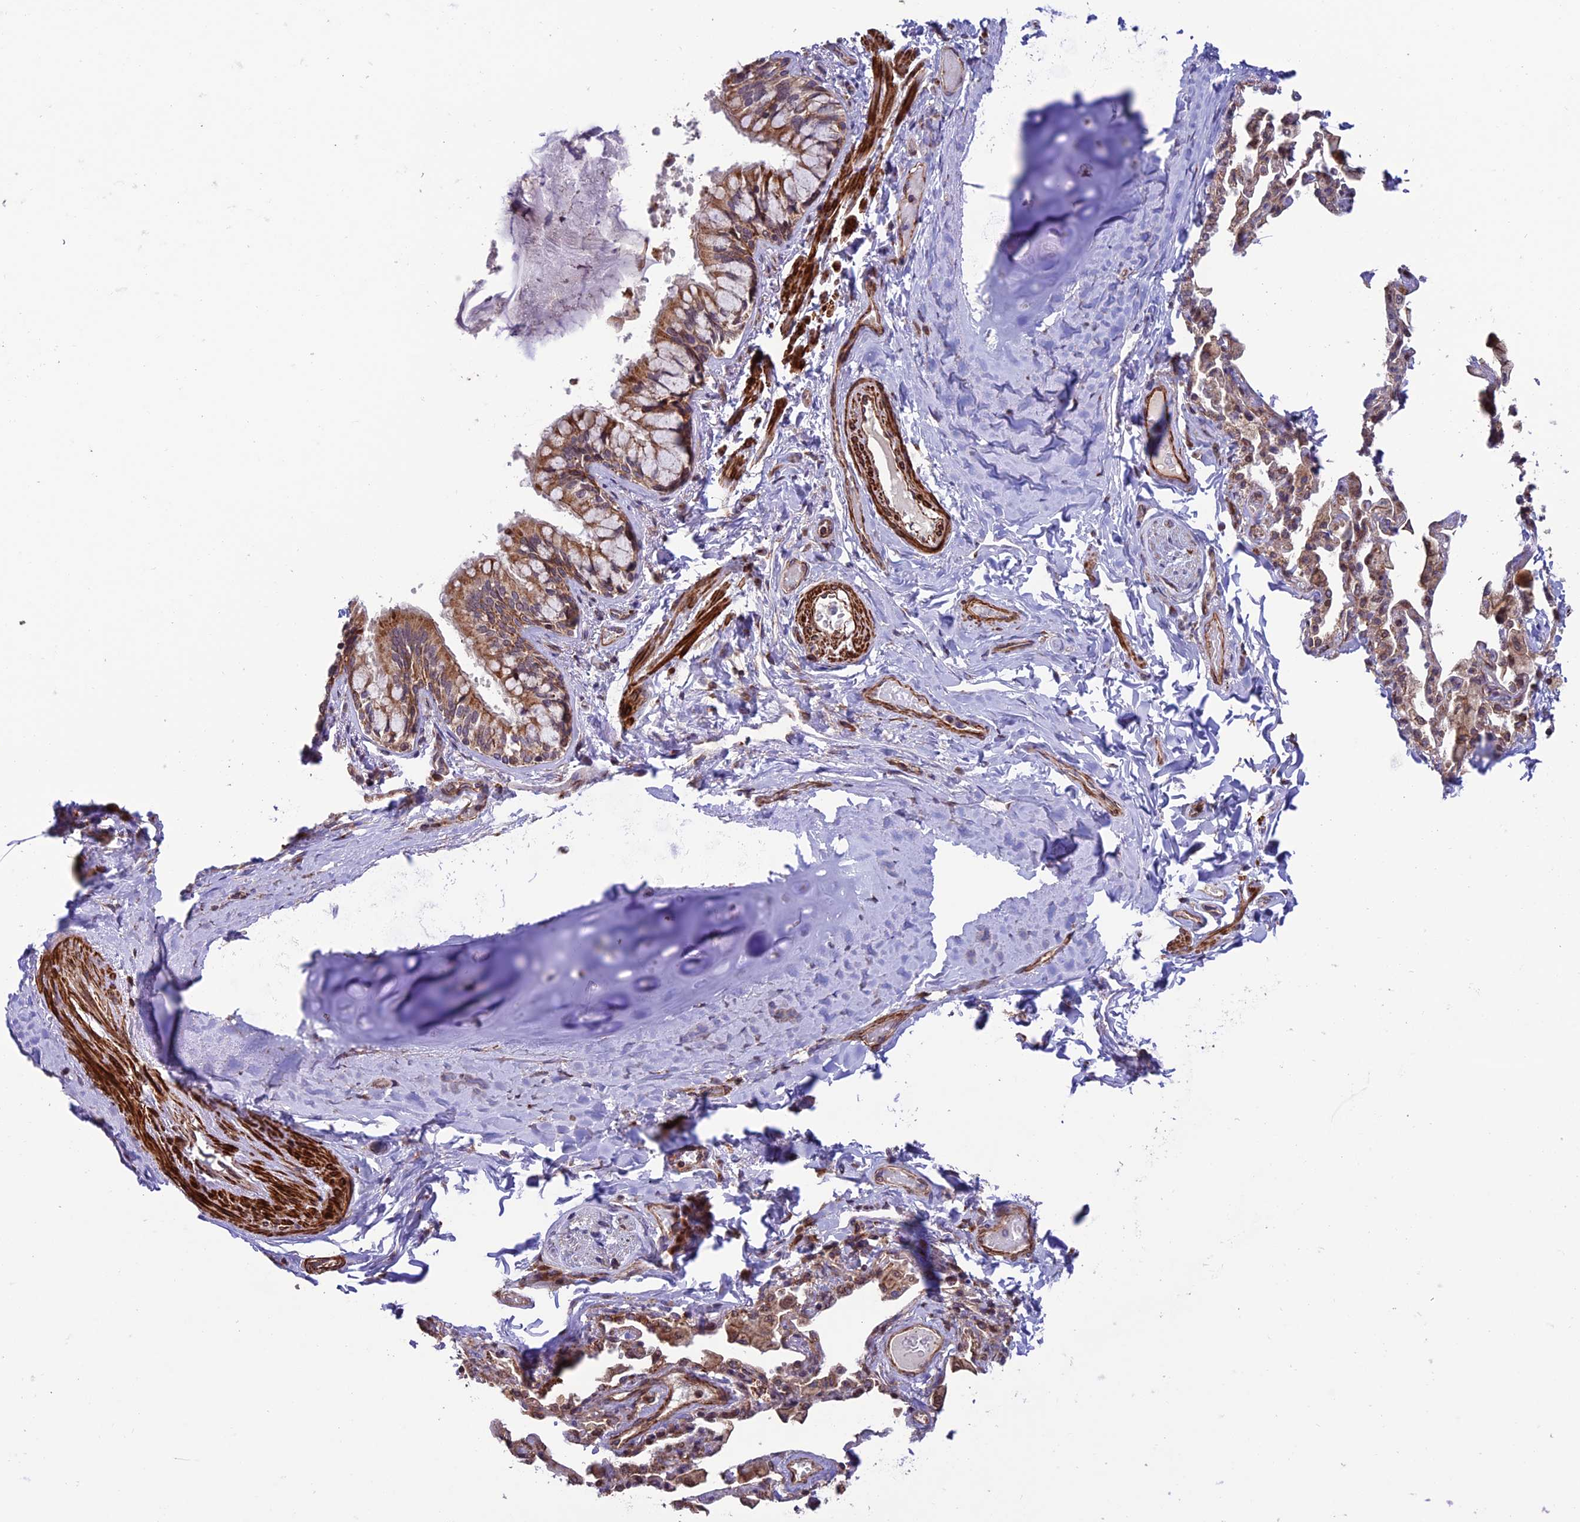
{"staining": {"intensity": "moderate", "quantity": ">75%", "location": "cytoplasmic/membranous"}, "tissue": "bronchus", "cell_type": "Respiratory epithelial cells", "image_type": "normal", "snomed": [{"axis": "morphology", "description": "Normal tissue, NOS"}, {"axis": "morphology", "description": "Inflammation, NOS"}, {"axis": "topography", "description": "Bronchus"}, {"axis": "topography", "description": "Lung"}], "caption": "Moderate cytoplasmic/membranous protein positivity is appreciated in approximately >75% of respiratory epithelial cells in bronchus.", "gene": "TNIP3", "patient": {"sex": "female", "age": 46}}